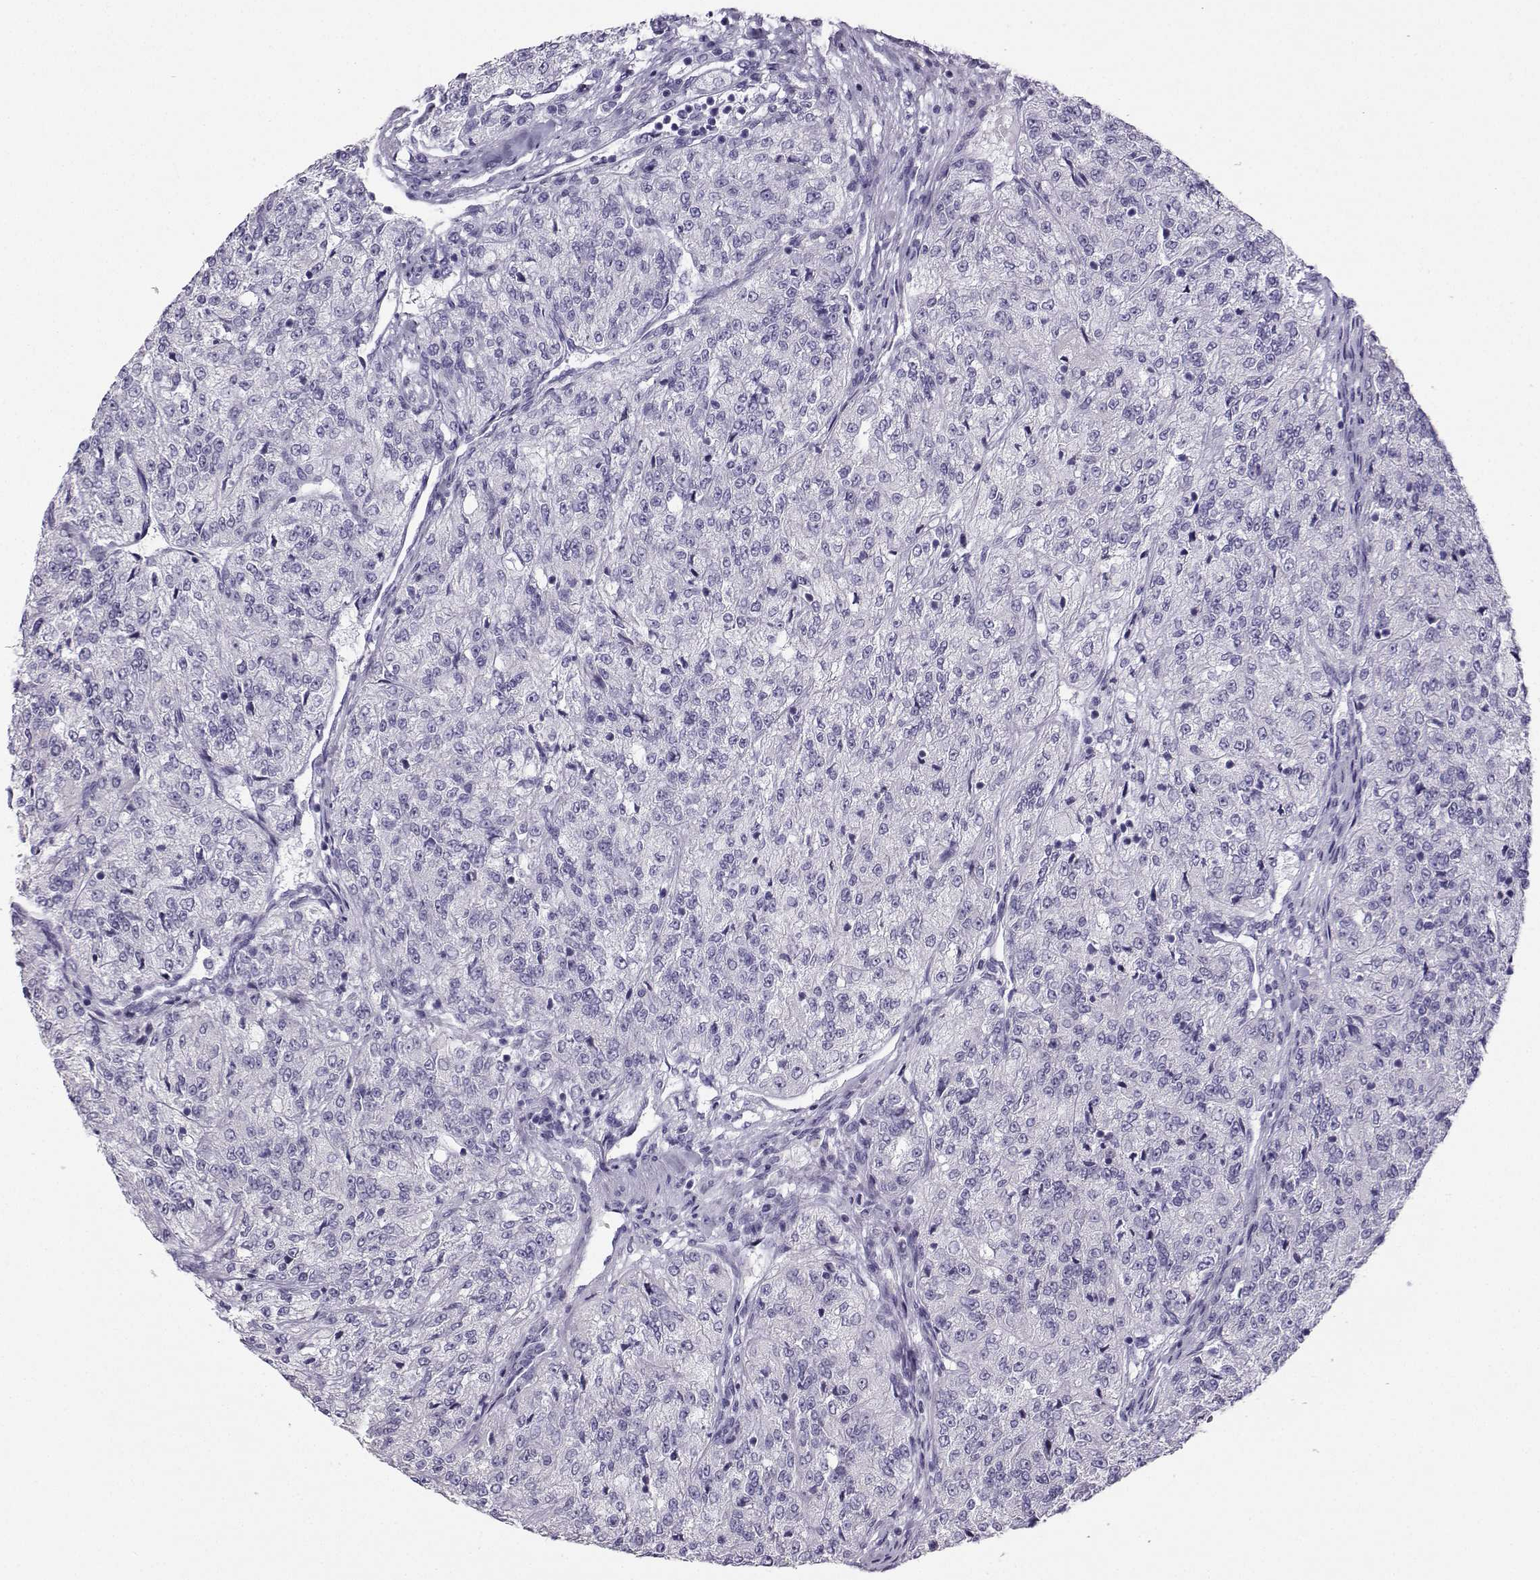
{"staining": {"intensity": "negative", "quantity": "none", "location": "none"}, "tissue": "renal cancer", "cell_type": "Tumor cells", "image_type": "cancer", "snomed": [{"axis": "morphology", "description": "Adenocarcinoma, NOS"}, {"axis": "topography", "description": "Kidney"}], "caption": "Immunohistochemical staining of human renal adenocarcinoma demonstrates no significant expression in tumor cells.", "gene": "NEFL", "patient": {"sex": "female", "age": 63}}